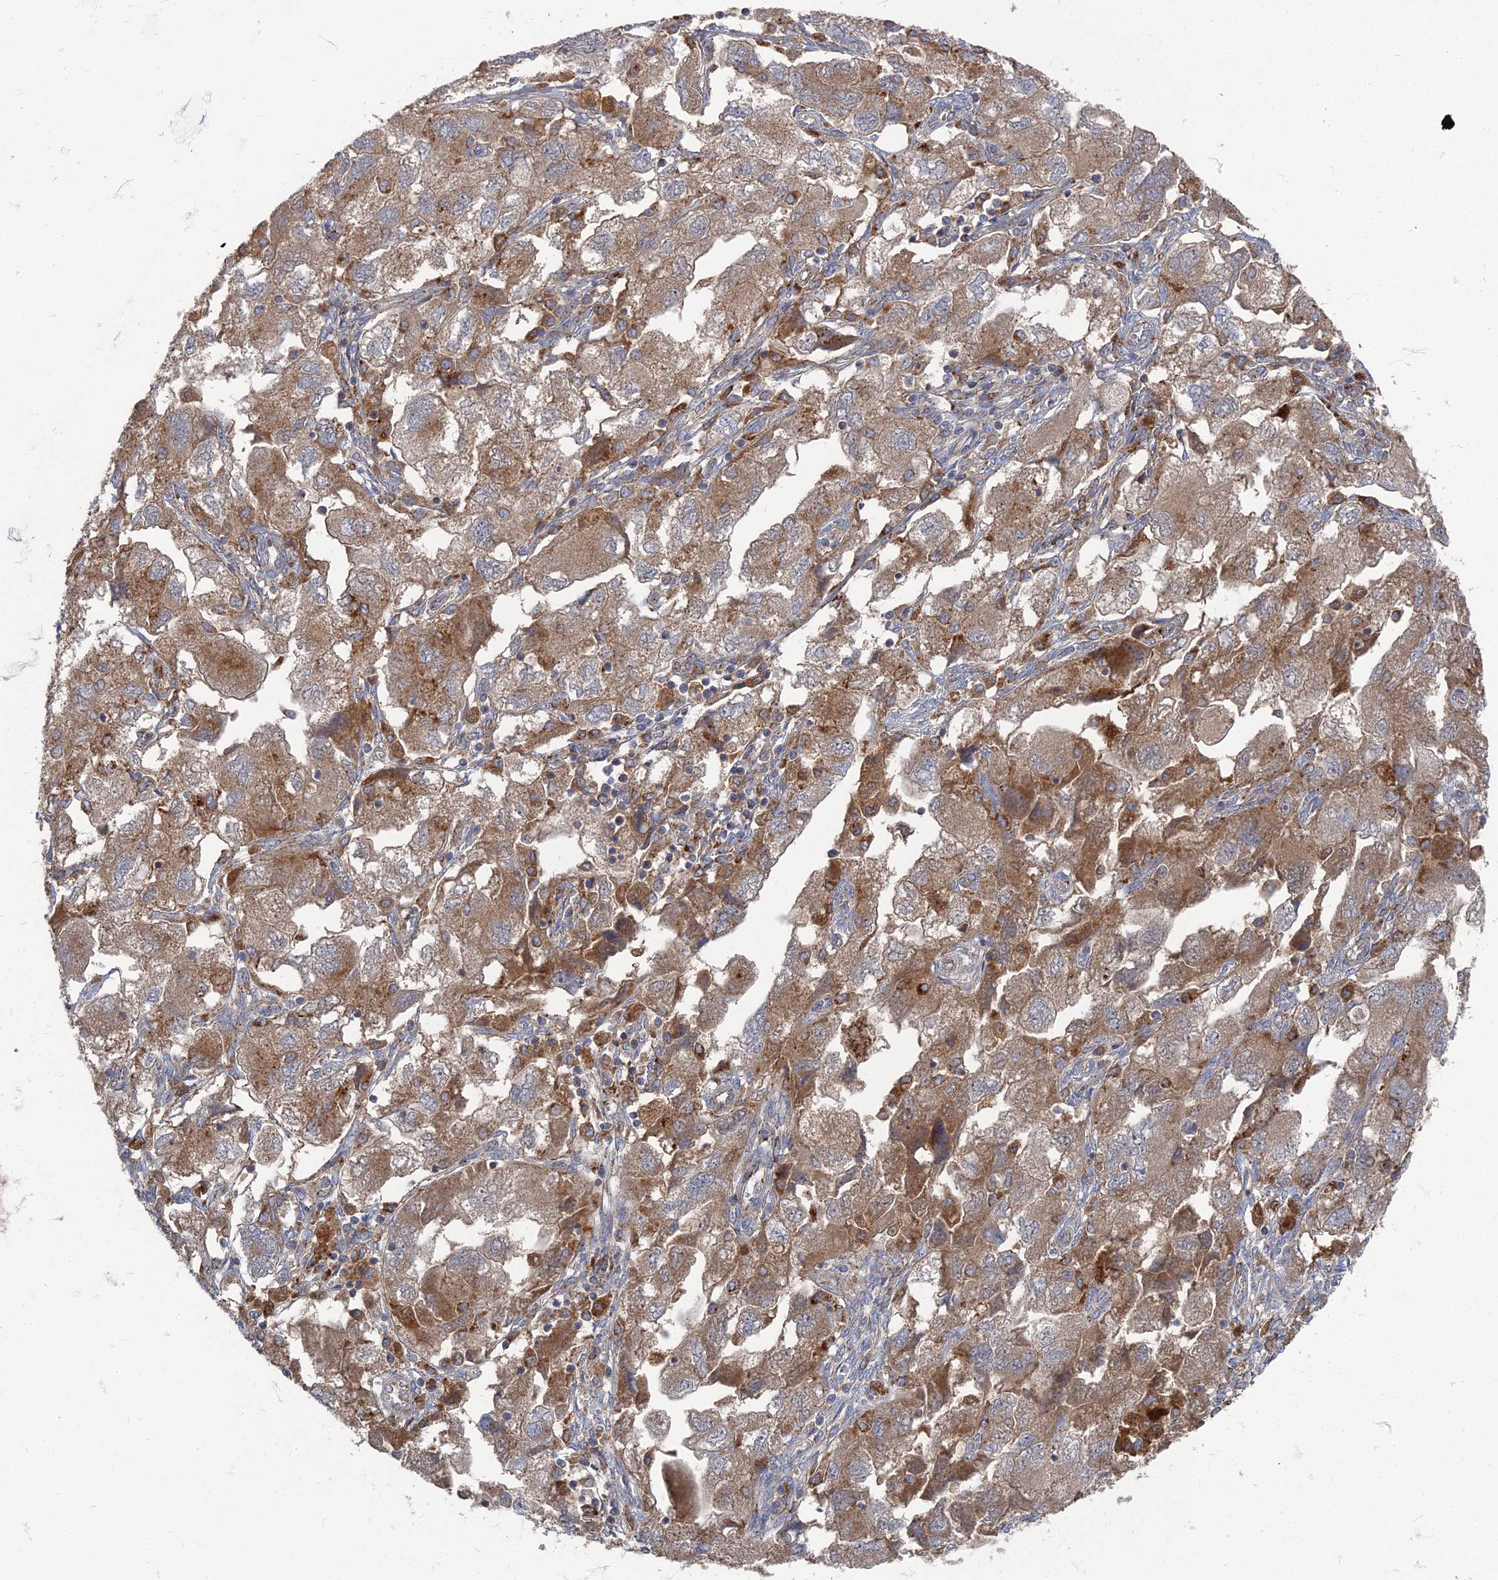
{"staining": {"intensity": "moderate", "quantity": ">75%", "location": "cytoplasmic/membranous"}, "tissue": "ovarian cancer", "cell_type": "Tumor cells", "image_type": "cancer", "snomed": [{"axis": "morphology", "description": "Carcinoma, NOS"}, {"axis": "morphology", "description": "Cystadenocarcinoma, serous, NOS"}, {"axis": "topography", "description": "Ovary"}], "caption": "A brown stain highlights moderate cytoplasmic/membranous positivity of a protein in ovarian cancer (serous cystadenocarcinoma) tumor cells.", "gene": "PPCDC", "patient": {"sex": "female", "age": 69}}